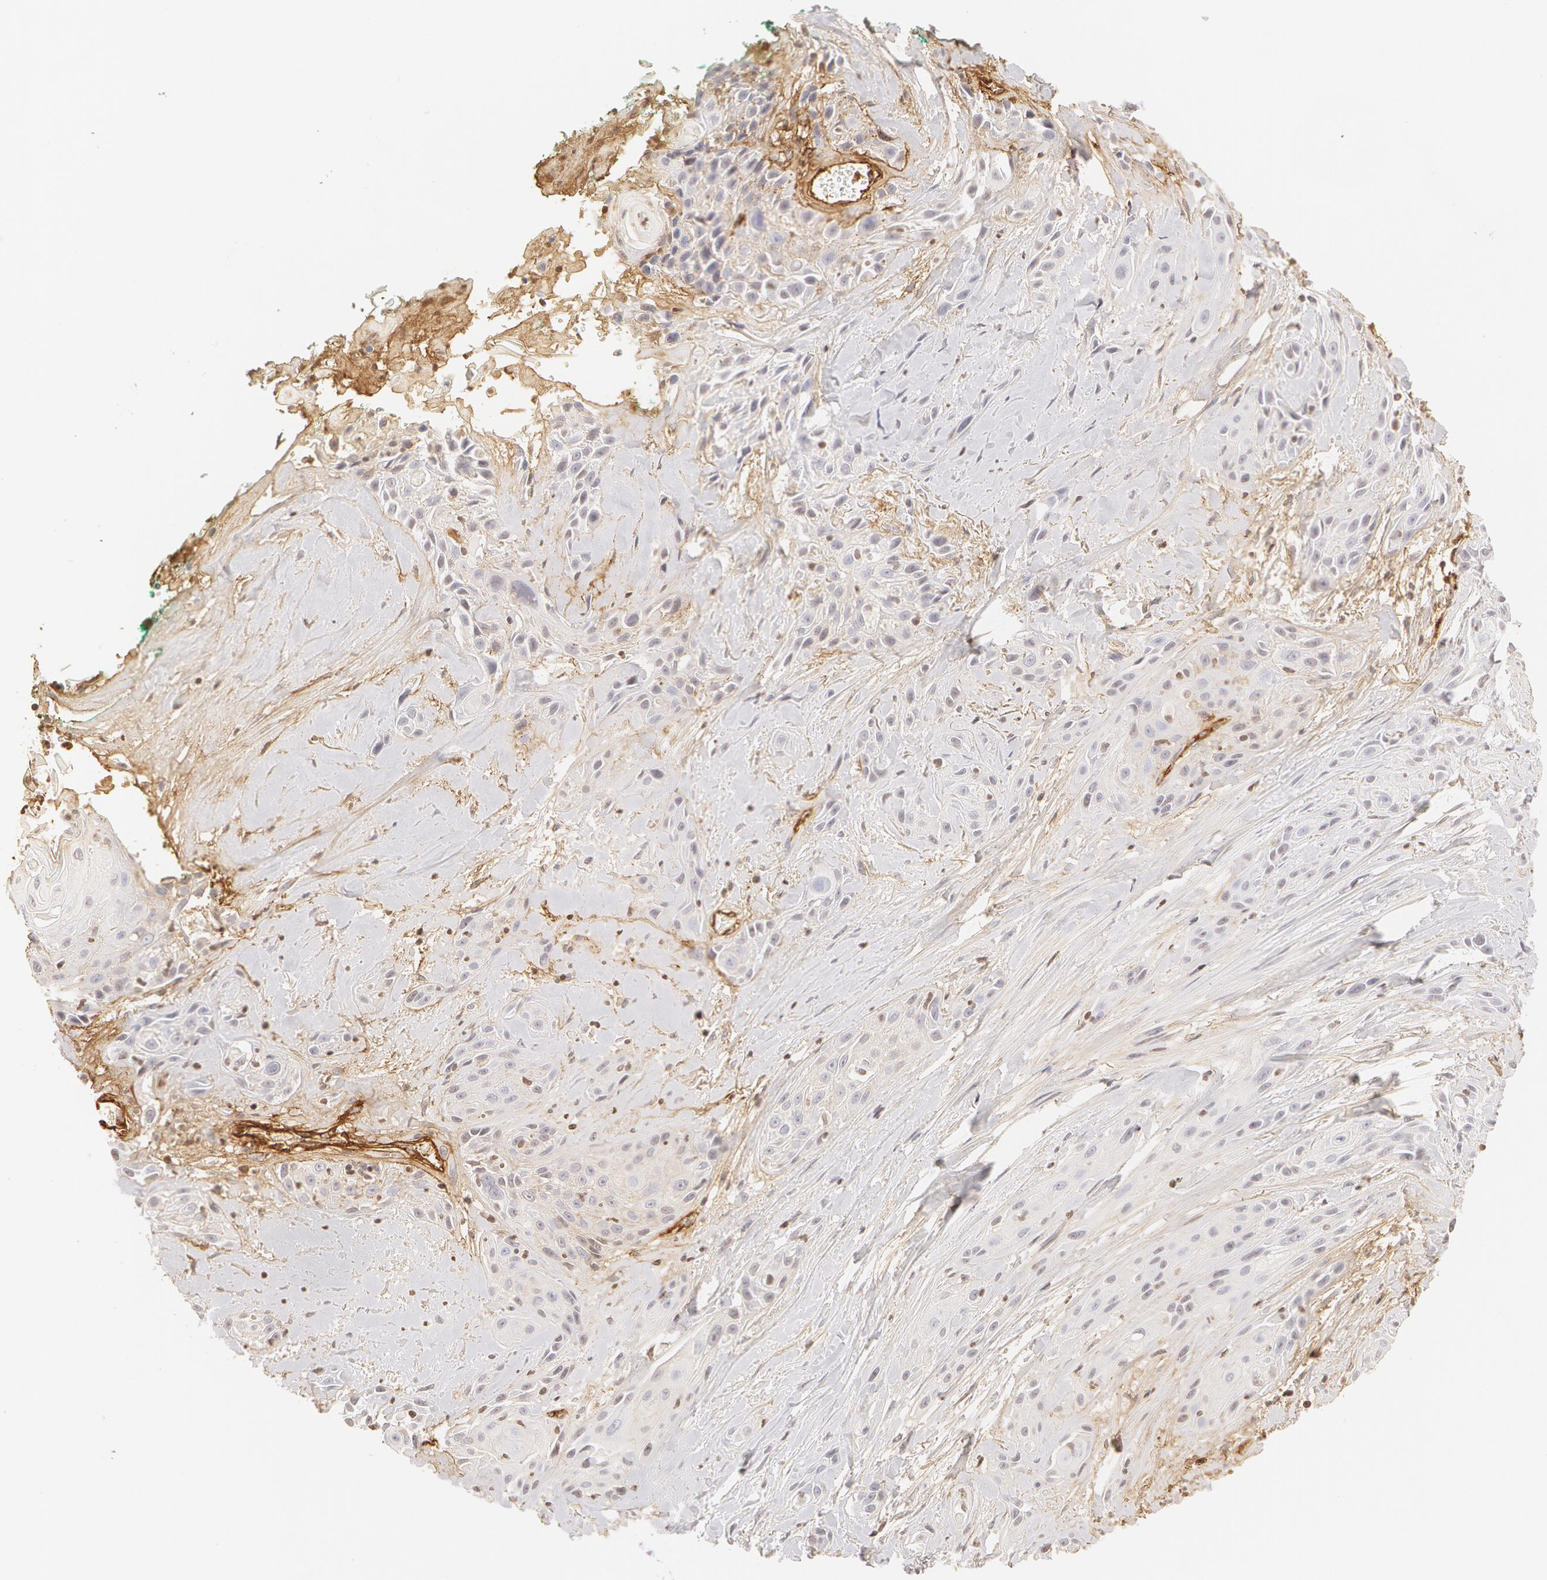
{"staining": {"intensity": "negative", "quantity": "none", "location": "none"}, "tissue": "skin cancer", "cell_type": "Tumor cells", "image_type": "cancer", "snomed": [{"axis": "morphology", "description": "Squamous cell carcinoma, NOS"}, {"axis": "topography", "description": "Skin"}, {"axis": "topography", "description": "Anal"}], "caption": "Immunohistochemistry (IHC) histopathology image of neoplastic tissue: squamous cell carcinoma (skin) stained with DAB reveals no significant protein expression in tumor cells. The staining is performed using DAB brown chromogen with nuclei counter-stained in using hematoxylin.", "gene": "VWF", "patient": {"sex": "male", "age": 64}}